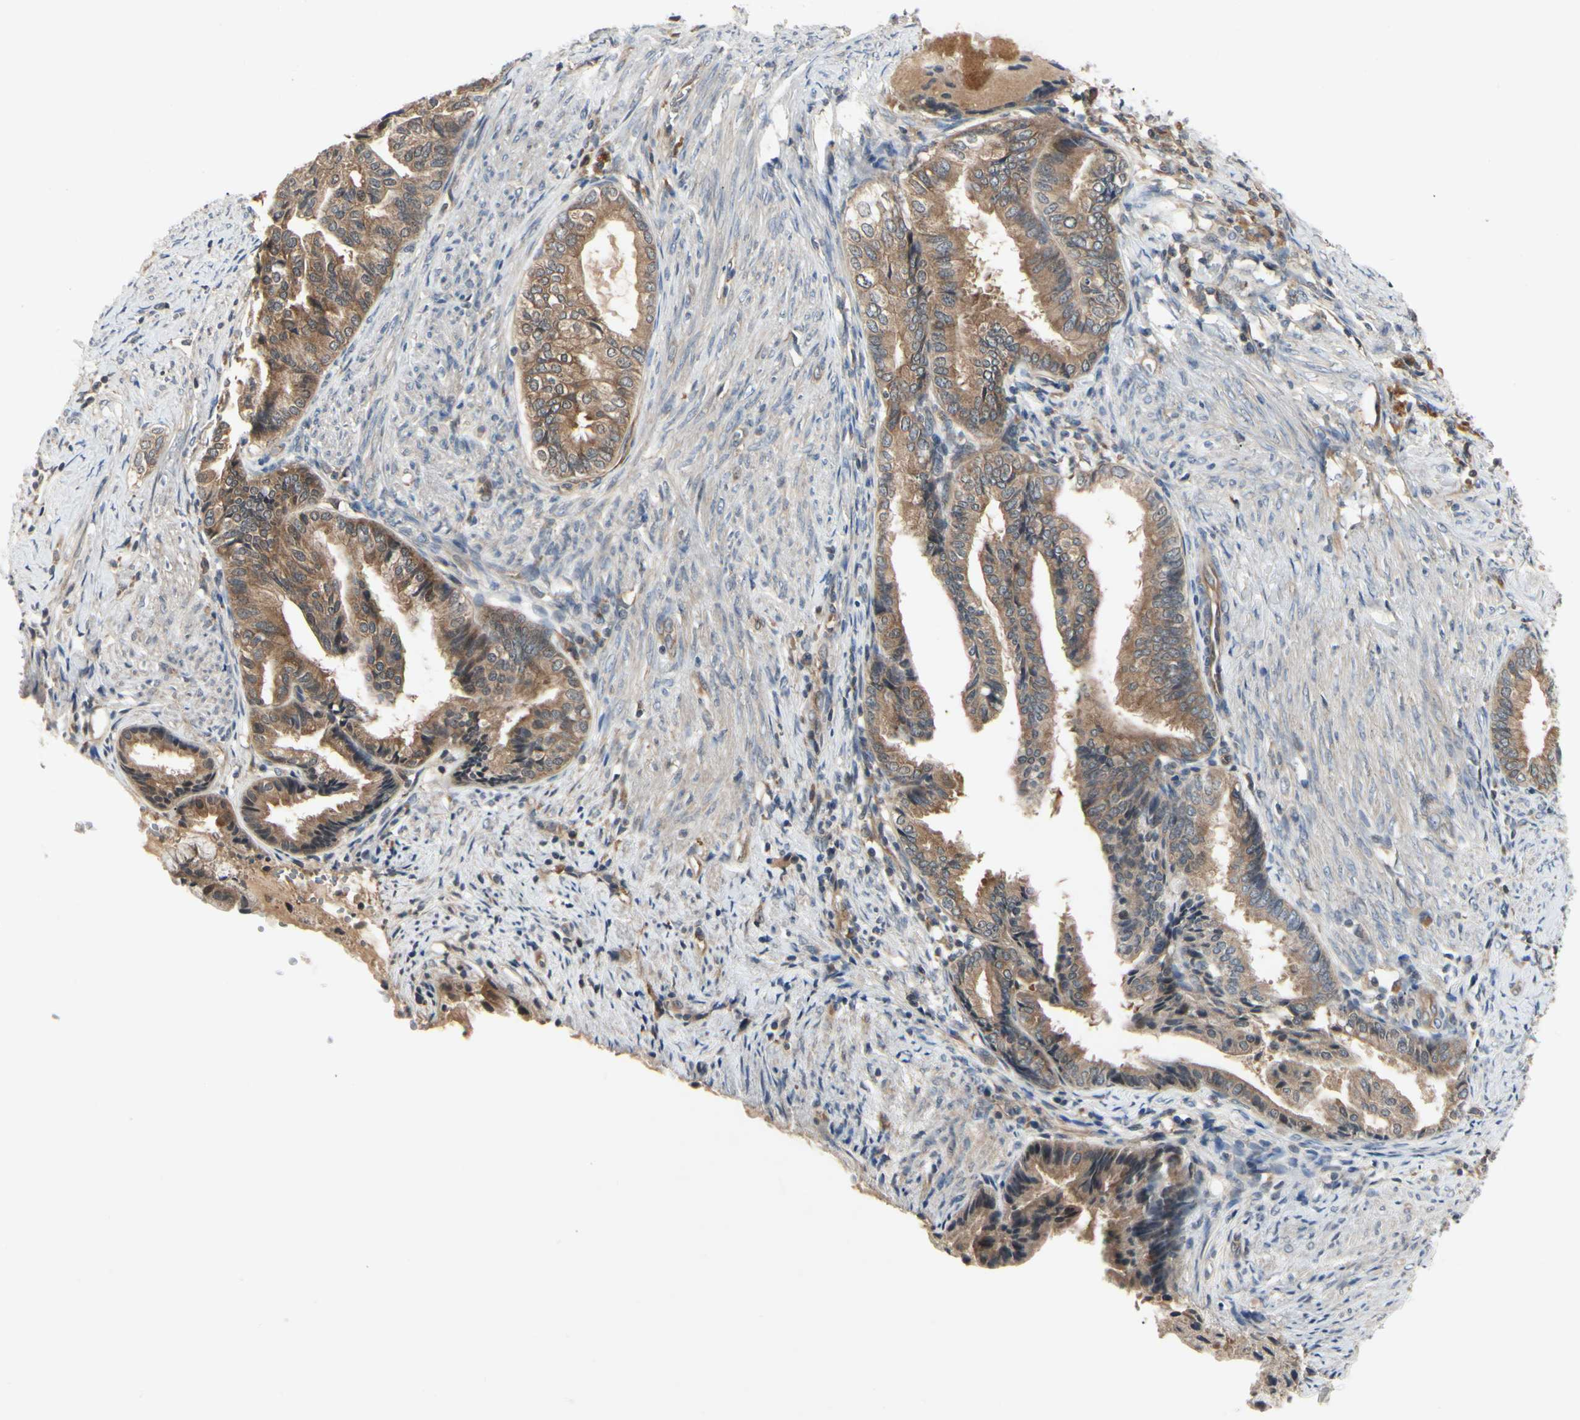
{"staining": {"intensity": "moderate", "quantity": ">75%", "location": "cytoplasmic/membranous"}, "tissue": "endometrial cancer", "cell_type": "Tumor cells", "image_type": "cancer", "snomed": [{"axis": "morphology", "description": "Adenocarcinoma, NOS"}, {"axis": "topography", "description": "Endometrium"}], "caption": "Immunohistochemistry (IHC) image of neoplastic tissue: adenocarcinoma (endometrial) stained using immunohistochemistry reveals medium levels of moderate protein expression localized specifically in the cytoplasmic/membranous of tumor cells, appearing as a cytoplasmic/membranous brown color.", "gene": "RNF14", "patient": {"sex": "female", "age": 86}}